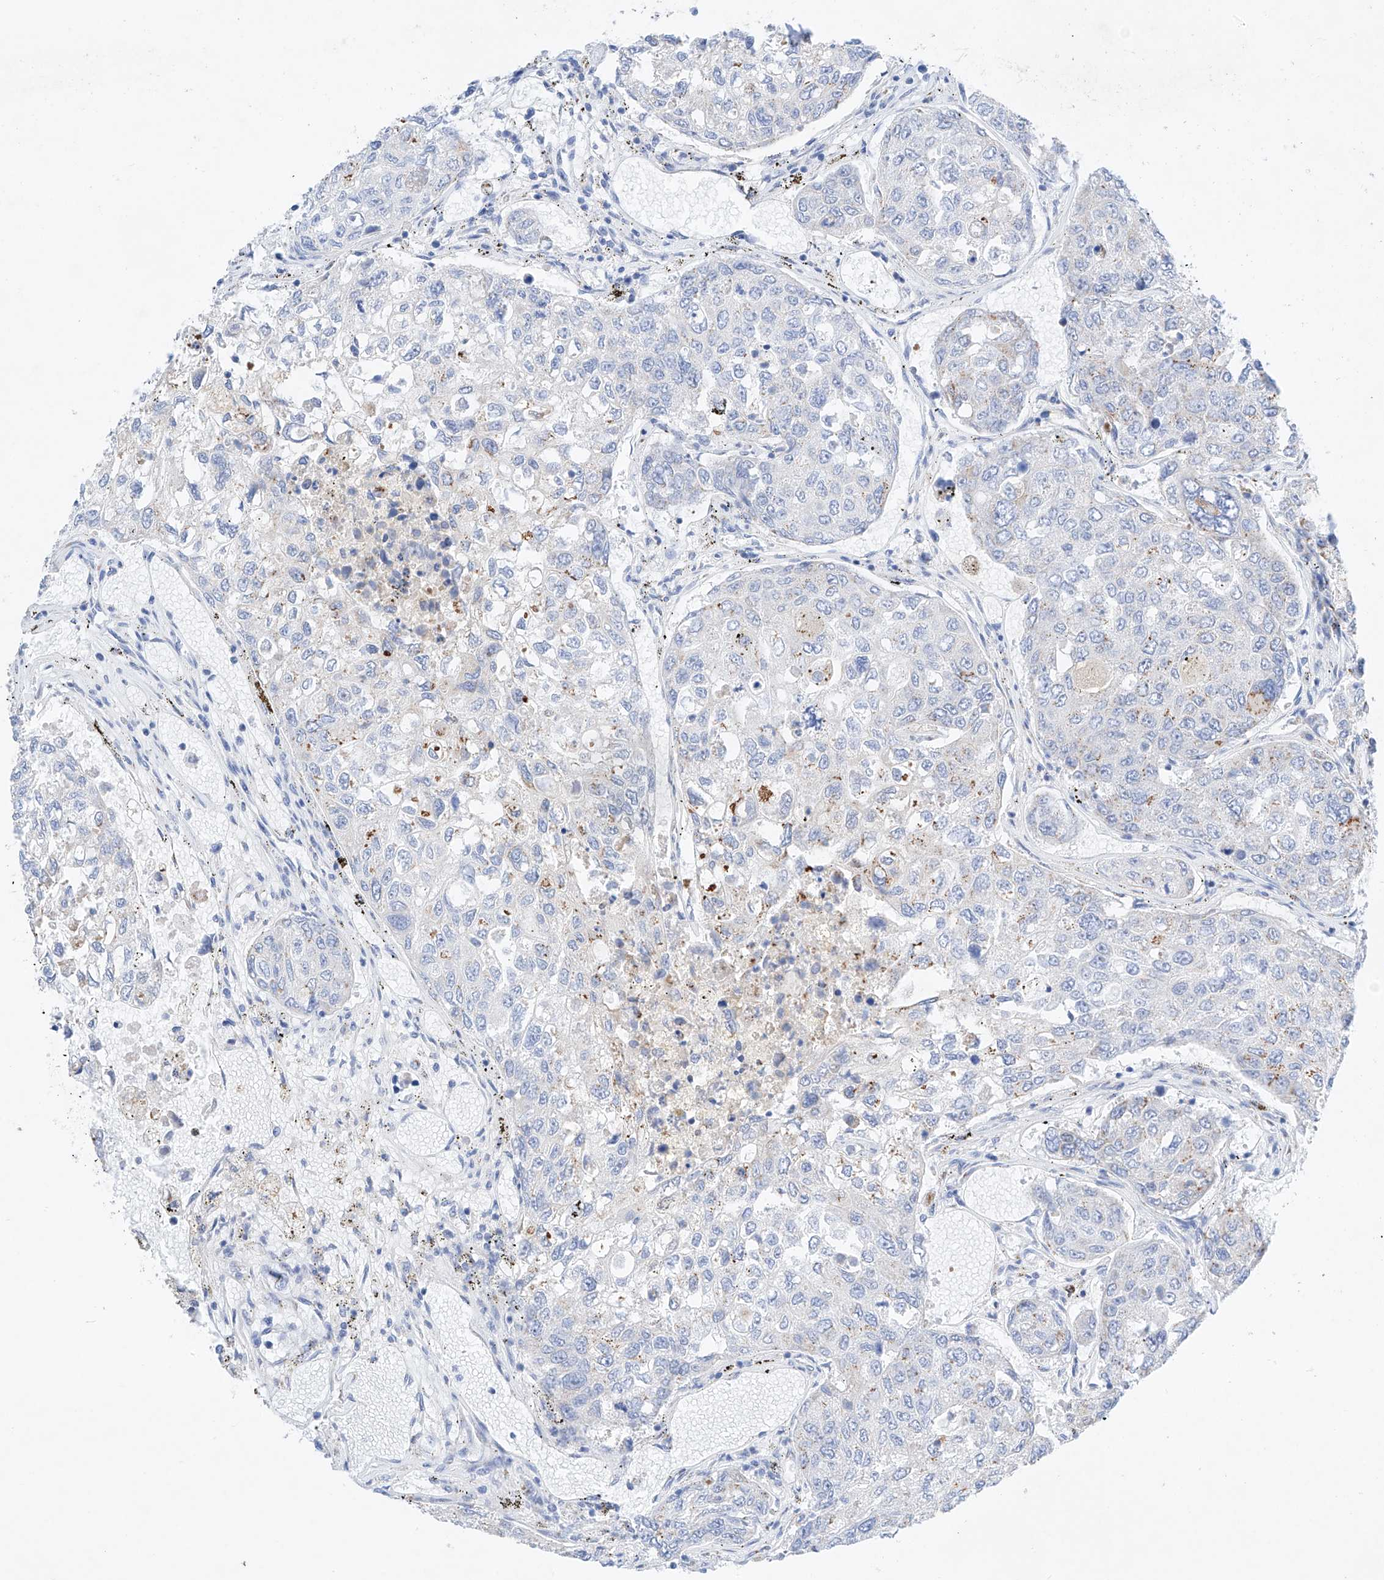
{"staining": {"intensity": "weak", "quantity": "<25%", "location": "cytoplasmic/membranous"}, "tissue": "urothelial cancer", "cell_type": "Tumor cells", "image_type": "cancer", "snomed": [{"axis": "morphology", "description": "Urothelial carcinoma, High grade"}, {"axis": "topography", "description": "Lymph node"}, {"axis": "topography", "description": "Urinary bladder"}], "caption": "IHC of human high-grade urothelial carcinoma demonstrates no positivity in tumor cells.", "gene": "NT5C3B", "patient": {"sex": "male", "age": 51}}